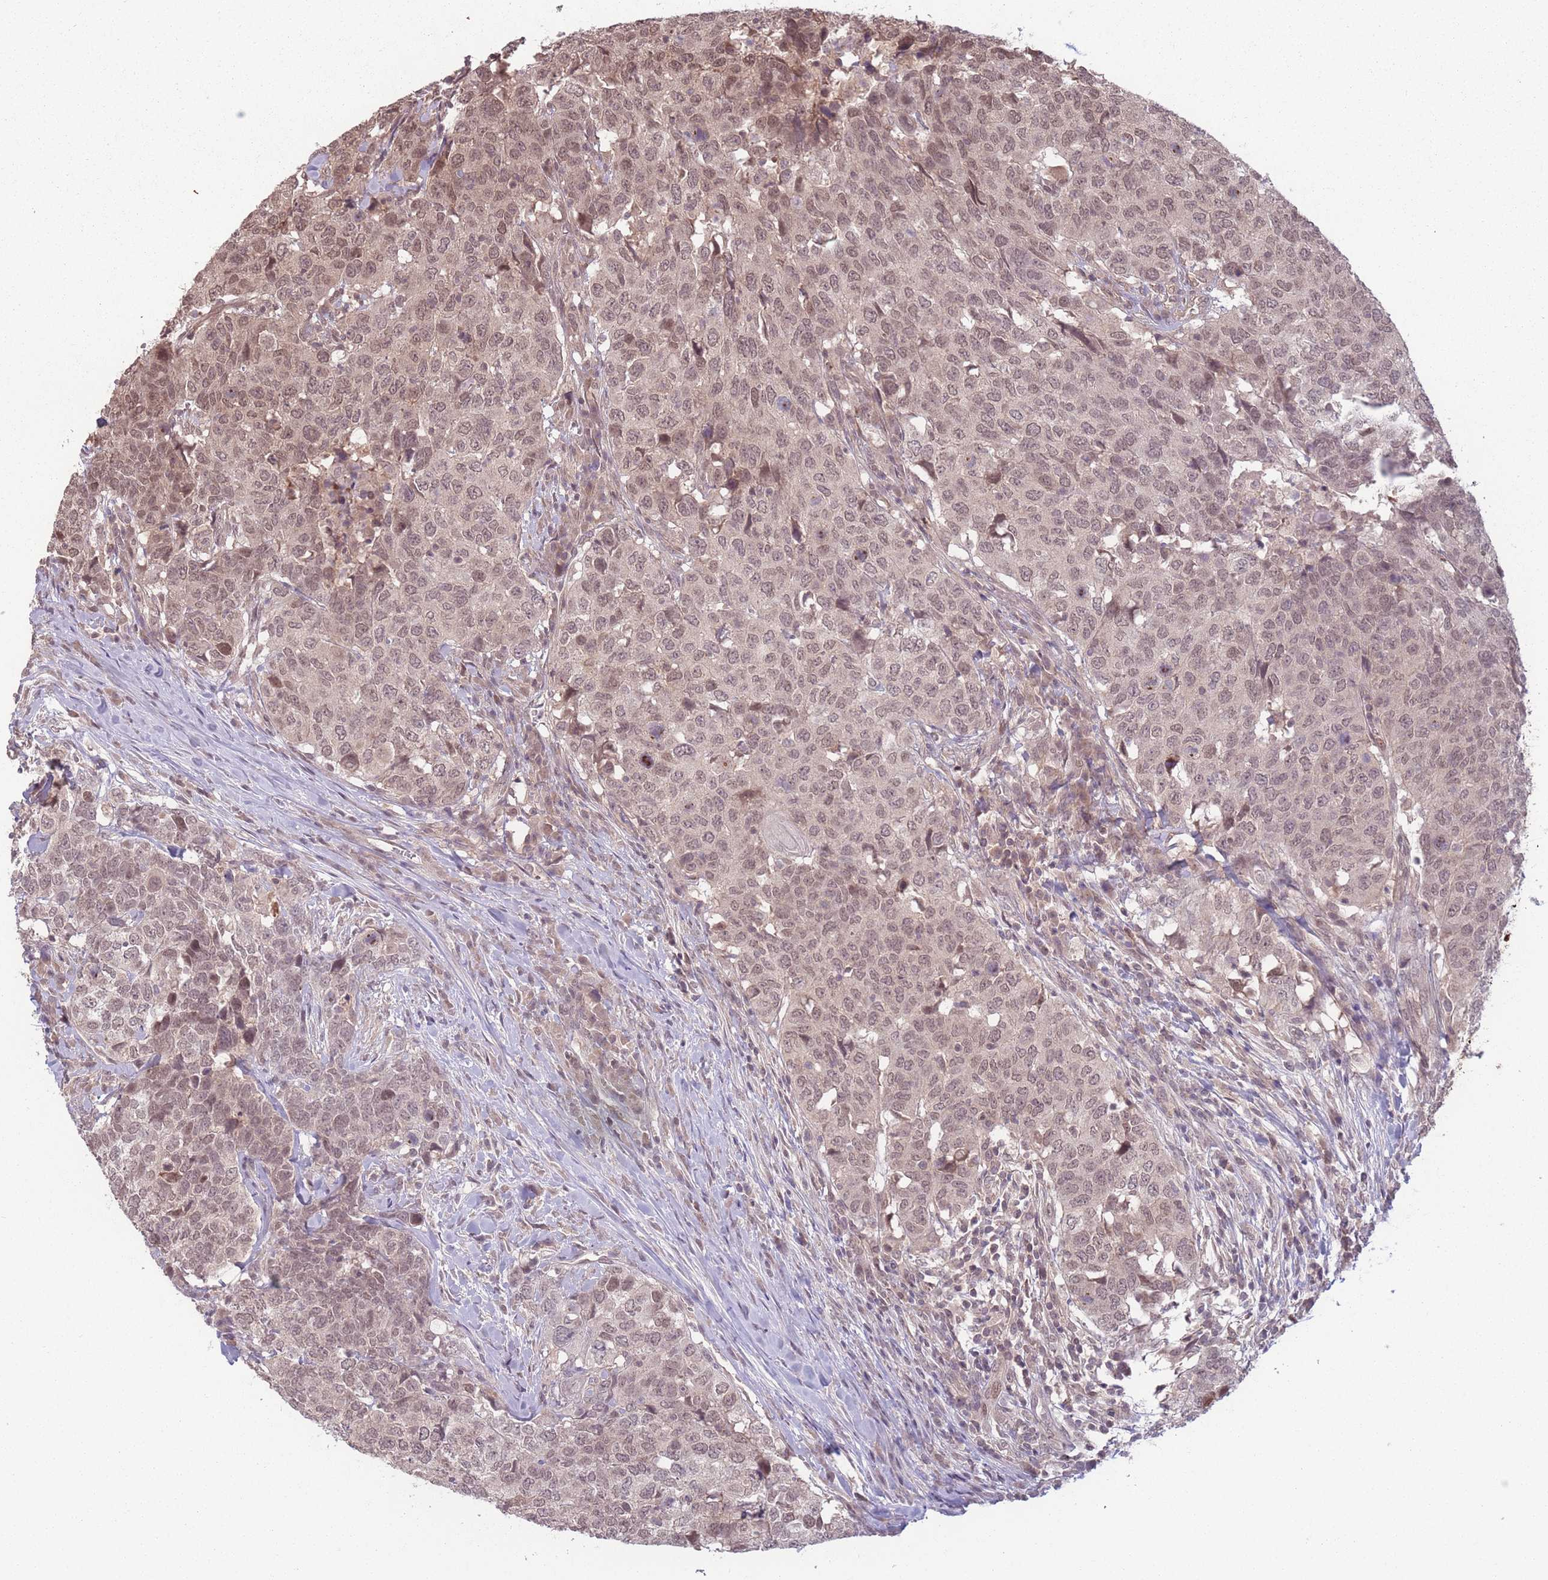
{"staining": {"intensity": "weak", "quantity": "25%-75%", "location": "nuclear"}, "tissue": "head and neck cancer", "cell_type": "Tumor cells", "image_type": "cancer", "snomed": [{"axis": "morphology", "description": "Normal tissue, NOS"}, {"axis": "morphology", "description": "Squamous cell carcinoma, NOS"}, {"axis": "topography", "description": "Skeletal muscle"}, {"axis": "topography", "description": "Vascular tissue"}, {"axis": "topography", "description": "Peripheral nerve tissue"}, {"axis": "topography", "description": "Head-Neck"}], "caption": "Head and neck cancer stained for a protein reveals weak nuclear positivity in tumor cells. The staining is performed using DAB brown chromogen to label protein expression. The nuclei are counter-stained blue using hematoxylin.", "gene": "CCDC154", "patient": {"sex": "male", "age": 66}}